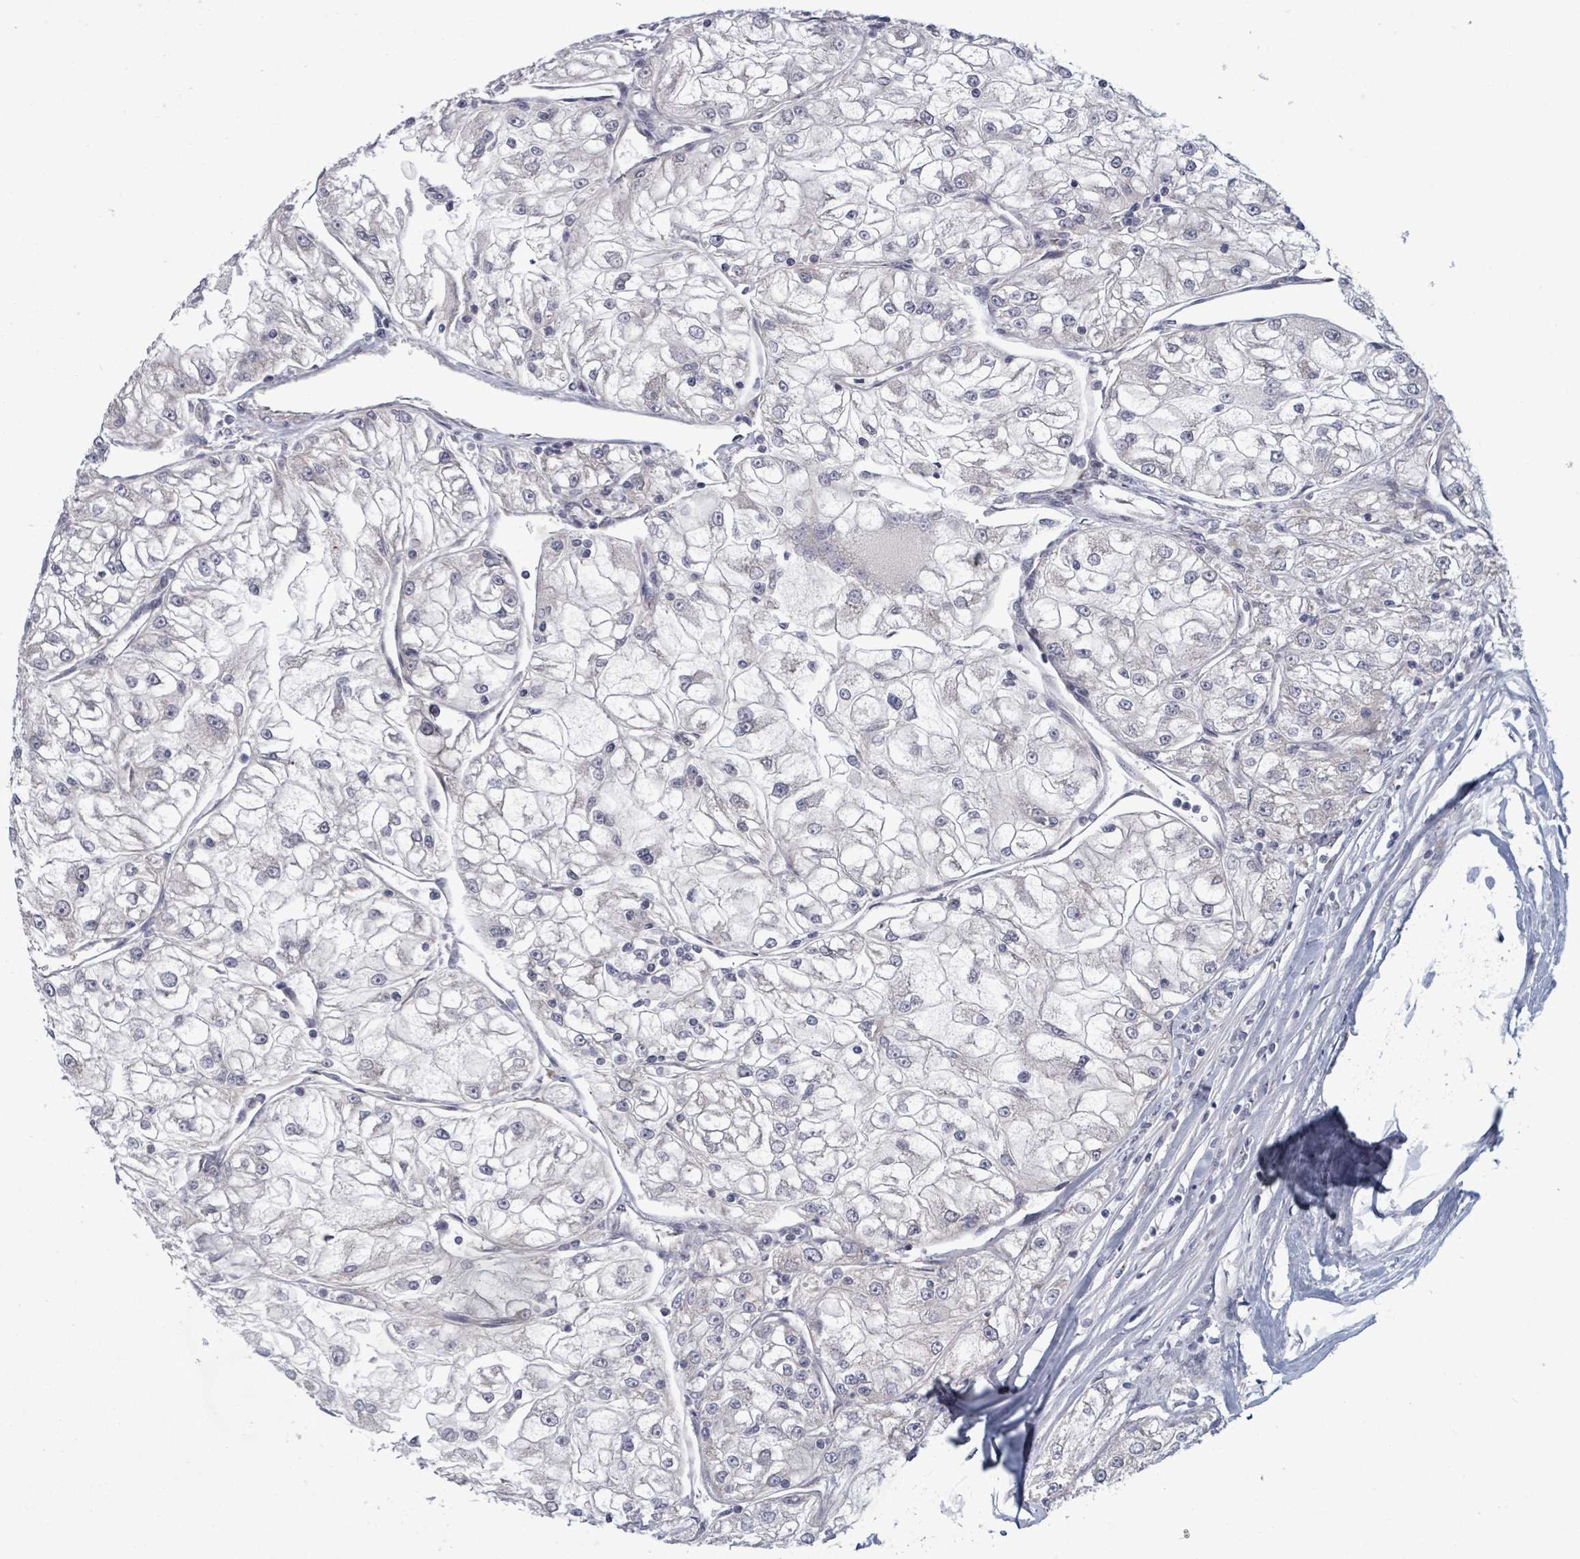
{"staining": {"intensity": "negative", "quantity": "none", "location": "none"}, "tissue": "renal cancer", "cell_type": "Tumor cells", "image_type": "cancer", "snomed": [{"axis": "morphology", "description": "Adenocarcinoma, NOS"}, {"axis": "topography", "description": "Kidney"}], "caption": "IHC micrograph of neoplastic tissue: renal adenocarcinoma stained with DAB (3,3'-diaminobenzidine) demonstrates no significant protein staining in tumor cells.", "gene": "FKBP1A", "patient": {"sex": "female", "age": 72}}